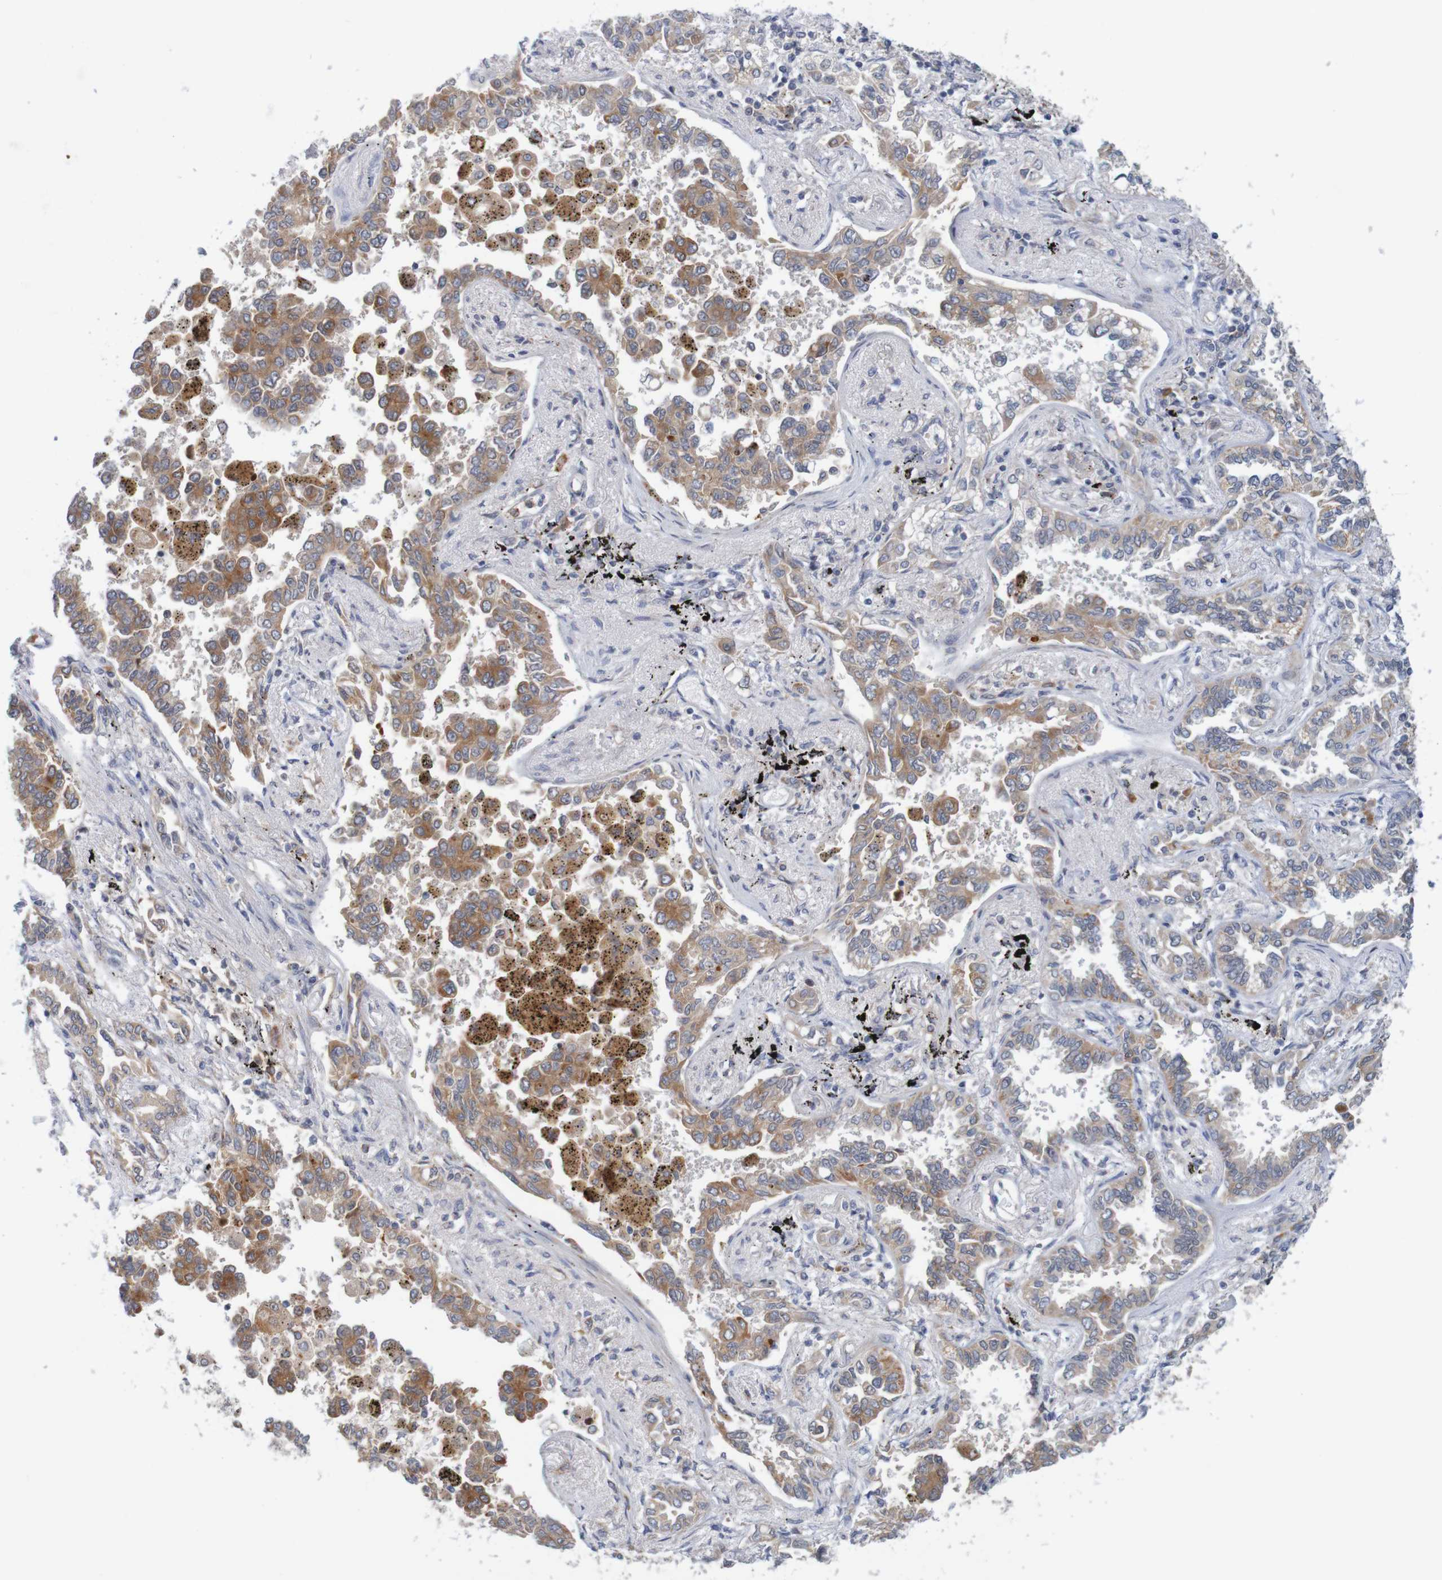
{"staining": {"intensity": "moderate", "quantity": ">75%", "location": "cytoplasmic/membranous"}, "tissue": "lung cancer", "cell_type": "Tumor cells", "image_type": "cancer", "snomed": [{"axis": "morphology", "description": "Normal tissue, NOS"}, {"axis": "morphology", "description": "Adenocarcinoma, NOS"}, {"axis": "topography", "description": "Lung"}], "caption": "Protein staining of lung cancer (adenocarcinoma) tissue displays moderate cytoplasmic/membranous positivity in approximately >75% of tumor cells.", "gene": "NAV2", "patient": {"sex": "male", "age": 59}}